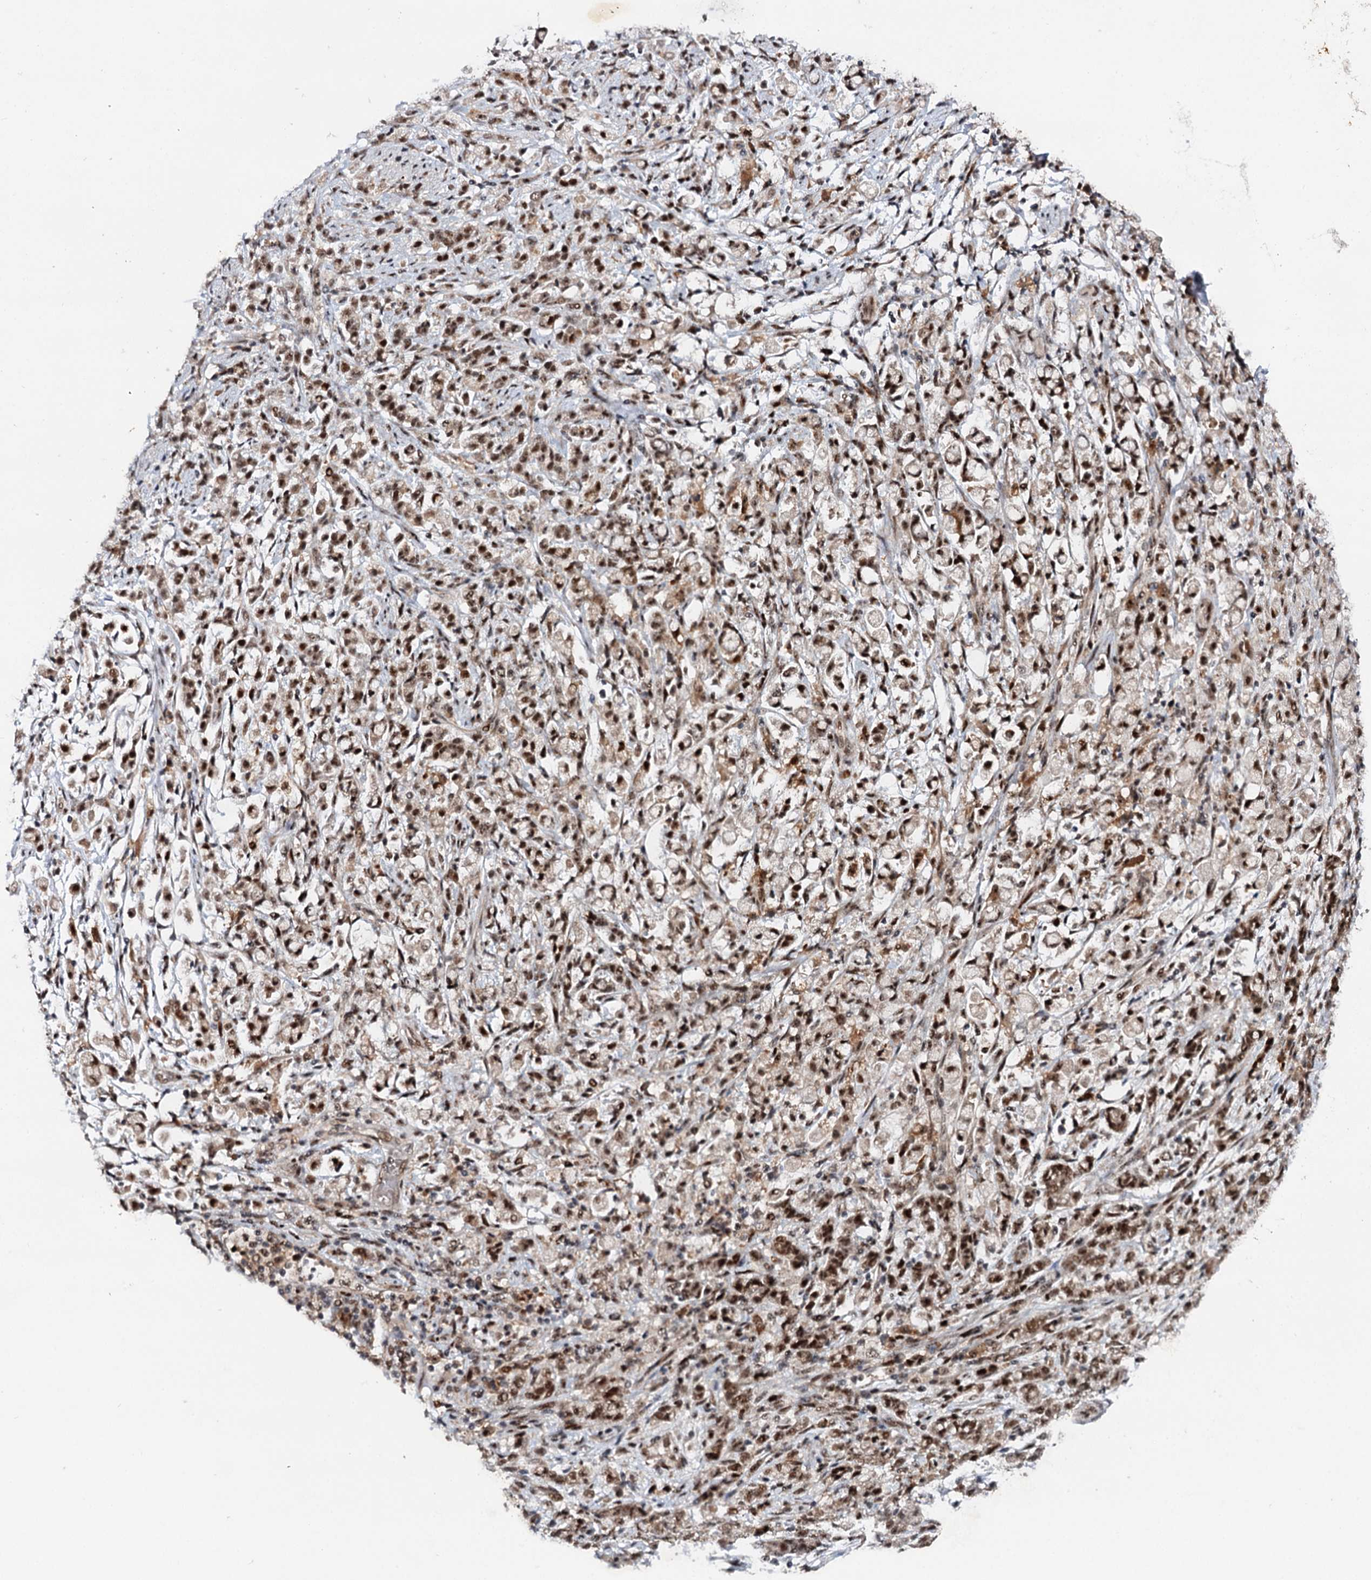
{"staining": {"intensity": "moderate", "quantity": ">75%", "location": "nuclear"}, "tissue": "stomach cancer", "cell_type": "Tumor cells", "image_type": "cancer", "snomed": [{"axis": "morphology", "description": "Adenocarcinoma, NOS"}, {"axis": "topography", "description": "Stomach"}], "caption": "Protein expression by immunohistochemistry (IHC) shows moderate nuclear expression in approximately >75% of tumor cells in adenocarcinoma (stomach).", "gene": "BUD13", "patient": {"sex": "female", "age": 60}}